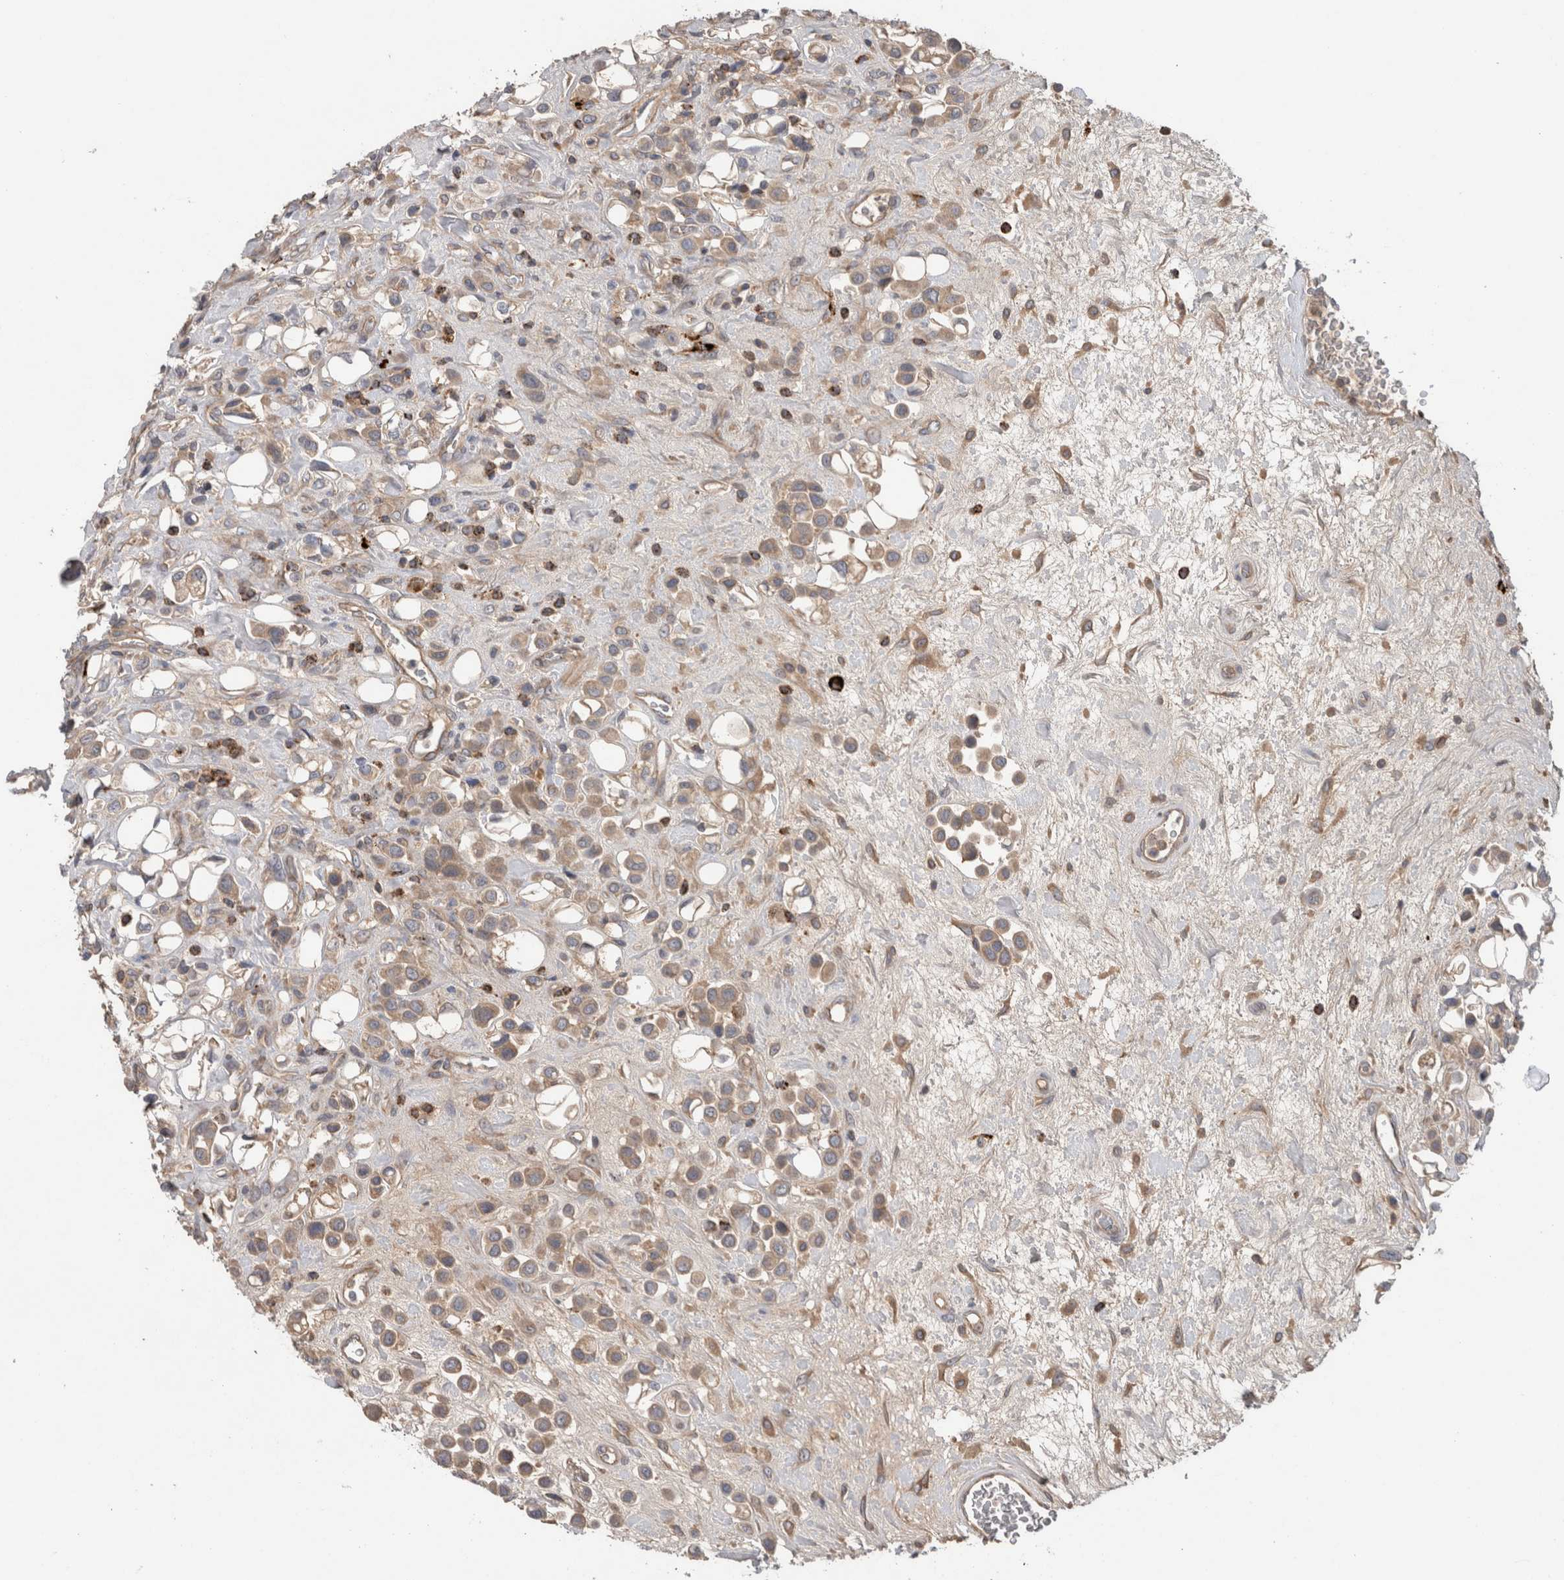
{"staining": {"intensity": "weak", "quantity": ">75%", "location": "cytoplasmic/membranous"}, "tissue": "urothelial cancer", "cell_type": "Tumor cells", "image_type": "cancer", "snomed": [{"axis": "morphology", "description": "Urothelial carcinoma, High grade"}, {"axis": "topography", "description": "Urinary bladder"}], "caption": "Immunohistochemical staining of urothelial cancer demonstrates low levels of weak cytoplasmic/membranous protein positivity in approximately >75% of tumor cells. (DAB (3,3'-diaminobenzidine) IHC with brightfield microscopy, high magnification).", "gene": "TARBP1", "patient": {"sex": "male", "age": 50}}